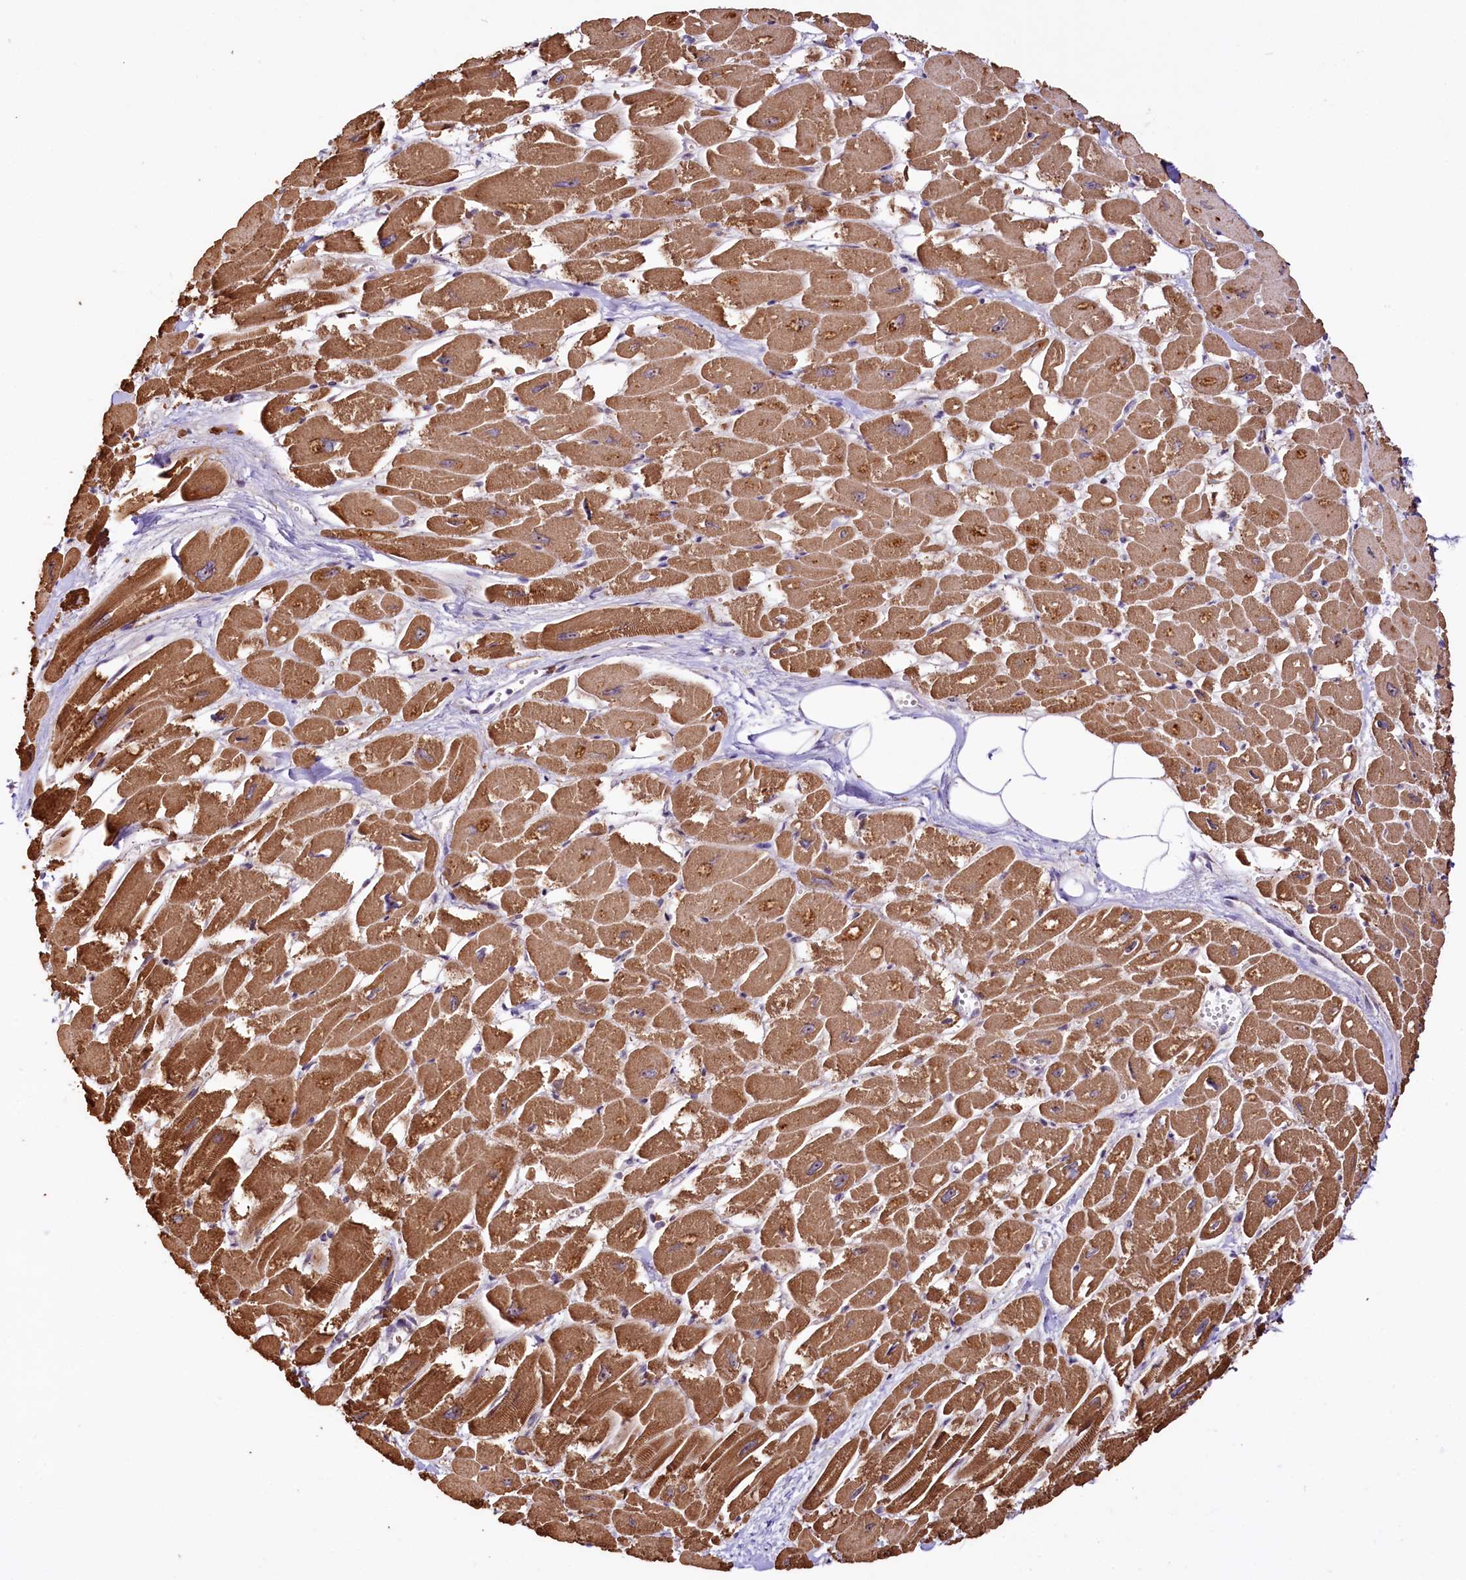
{"staining": {"intensity": "moderate", "quantity": ">75%", "location": "cytoplasmic/membranous"}, "tissue": "heart muscle", "cell_type": "Cardiomyocytes", "image_type": "normal", "snomed": [{"axis": "morphology", "description": "Normal tissue, NOS"}, {"axis": "topography", "description": "Heart"}], "caption": "This image displays IHC staining of benign human heart muscle, with medium moderate cytoplasmic/membranous staining in approximately >75% of cardiomyocytes.", "gene": "ST7", "patient": {"sex": "male", "age": 54}}